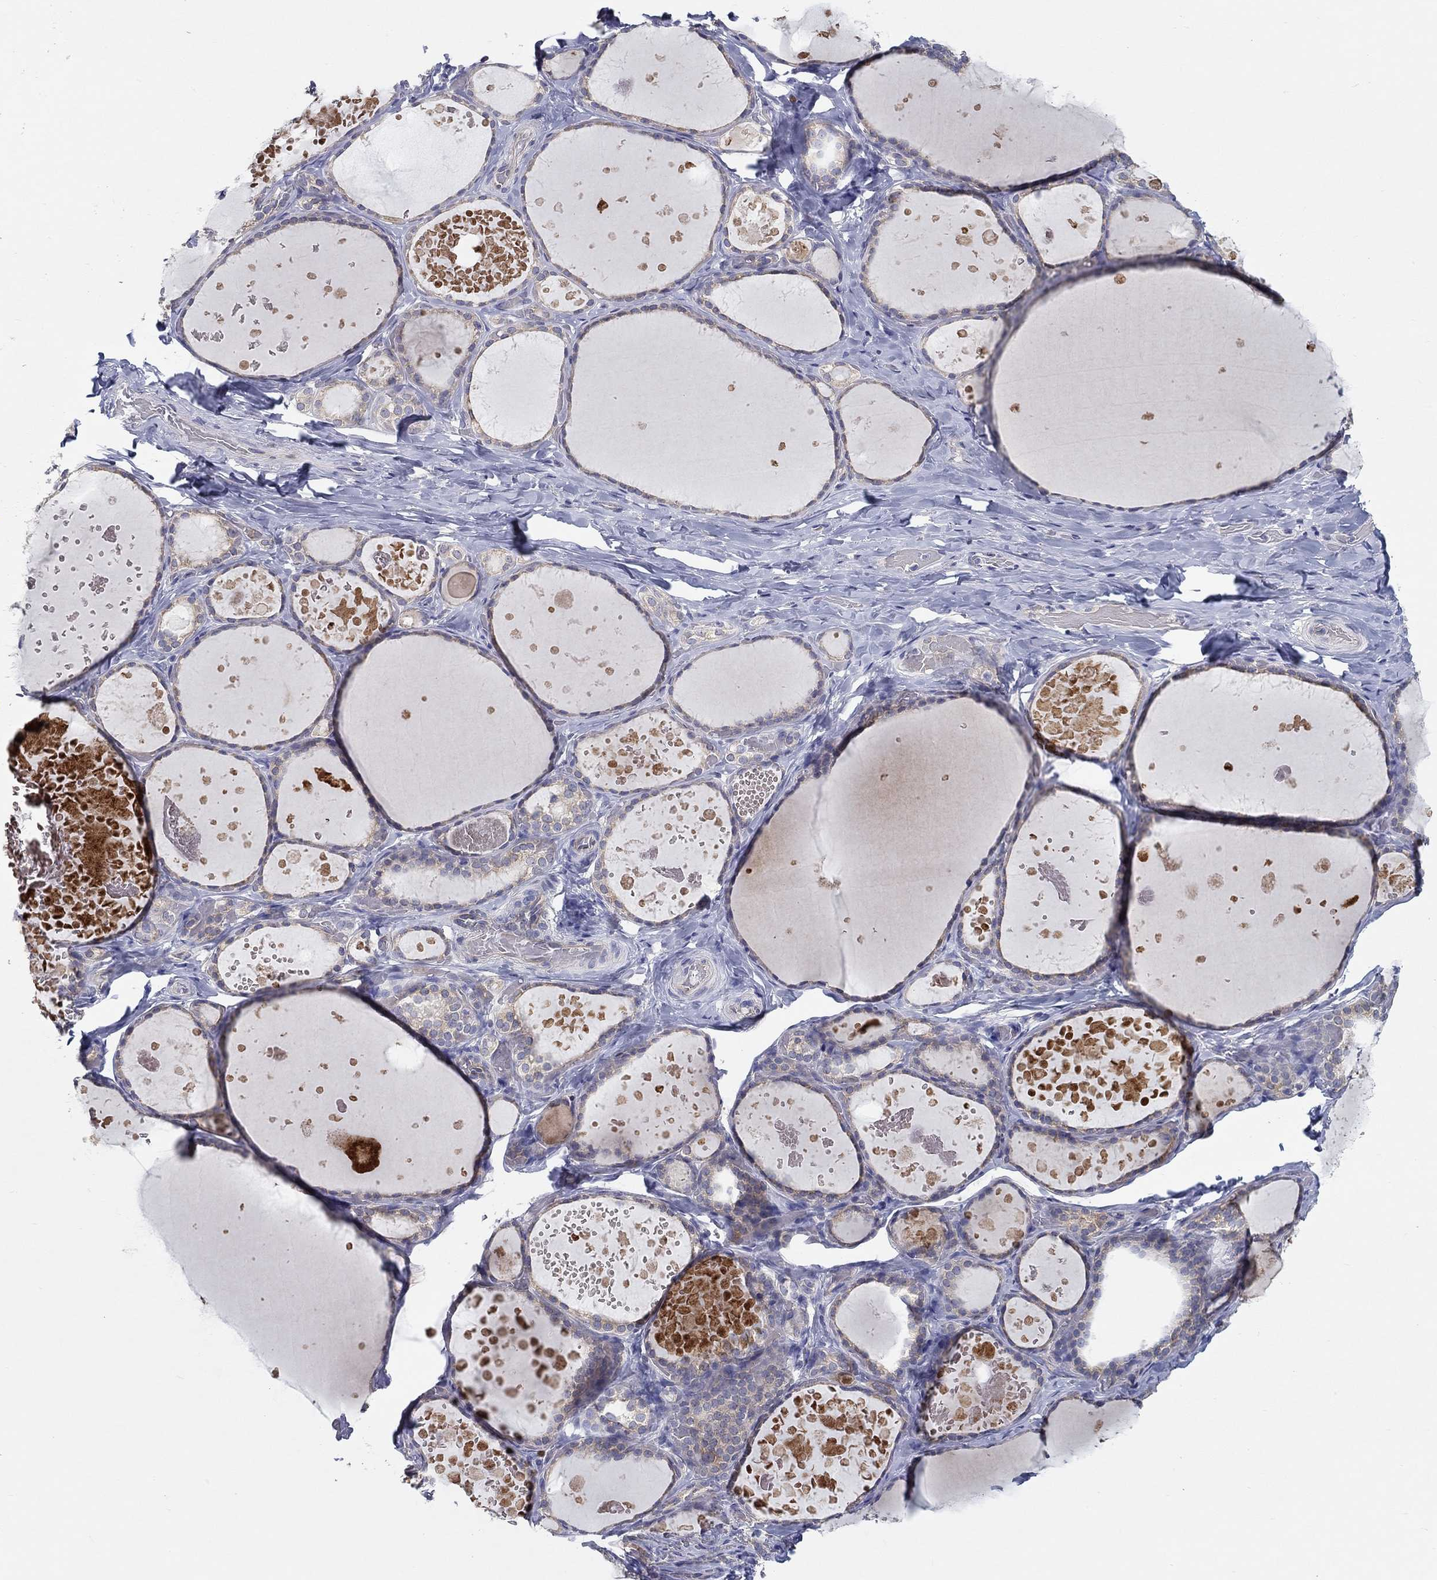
{"staining": {"intensity": "negative", "quantity": "none", "location": "none"}, "tissue": "thyroid gland", "cell_type": "Glandular cells", "image_type": "normal", "snomed": [{"axis": "morphology", "description": "Normal tissue, NOS"}, {"axis": "topography", "description": "Thyroid gland"}], "caption": "The photomicrograph displays no significant positivity in glandular cells of thyroid gland. (Stains: DAB immunohistochemistry with hematoxylin counter stain, Microscopy: brightfield microscopy at high magnification).", "gene": "ERMP1", "patient": {"sex": "female", "age": 56}}